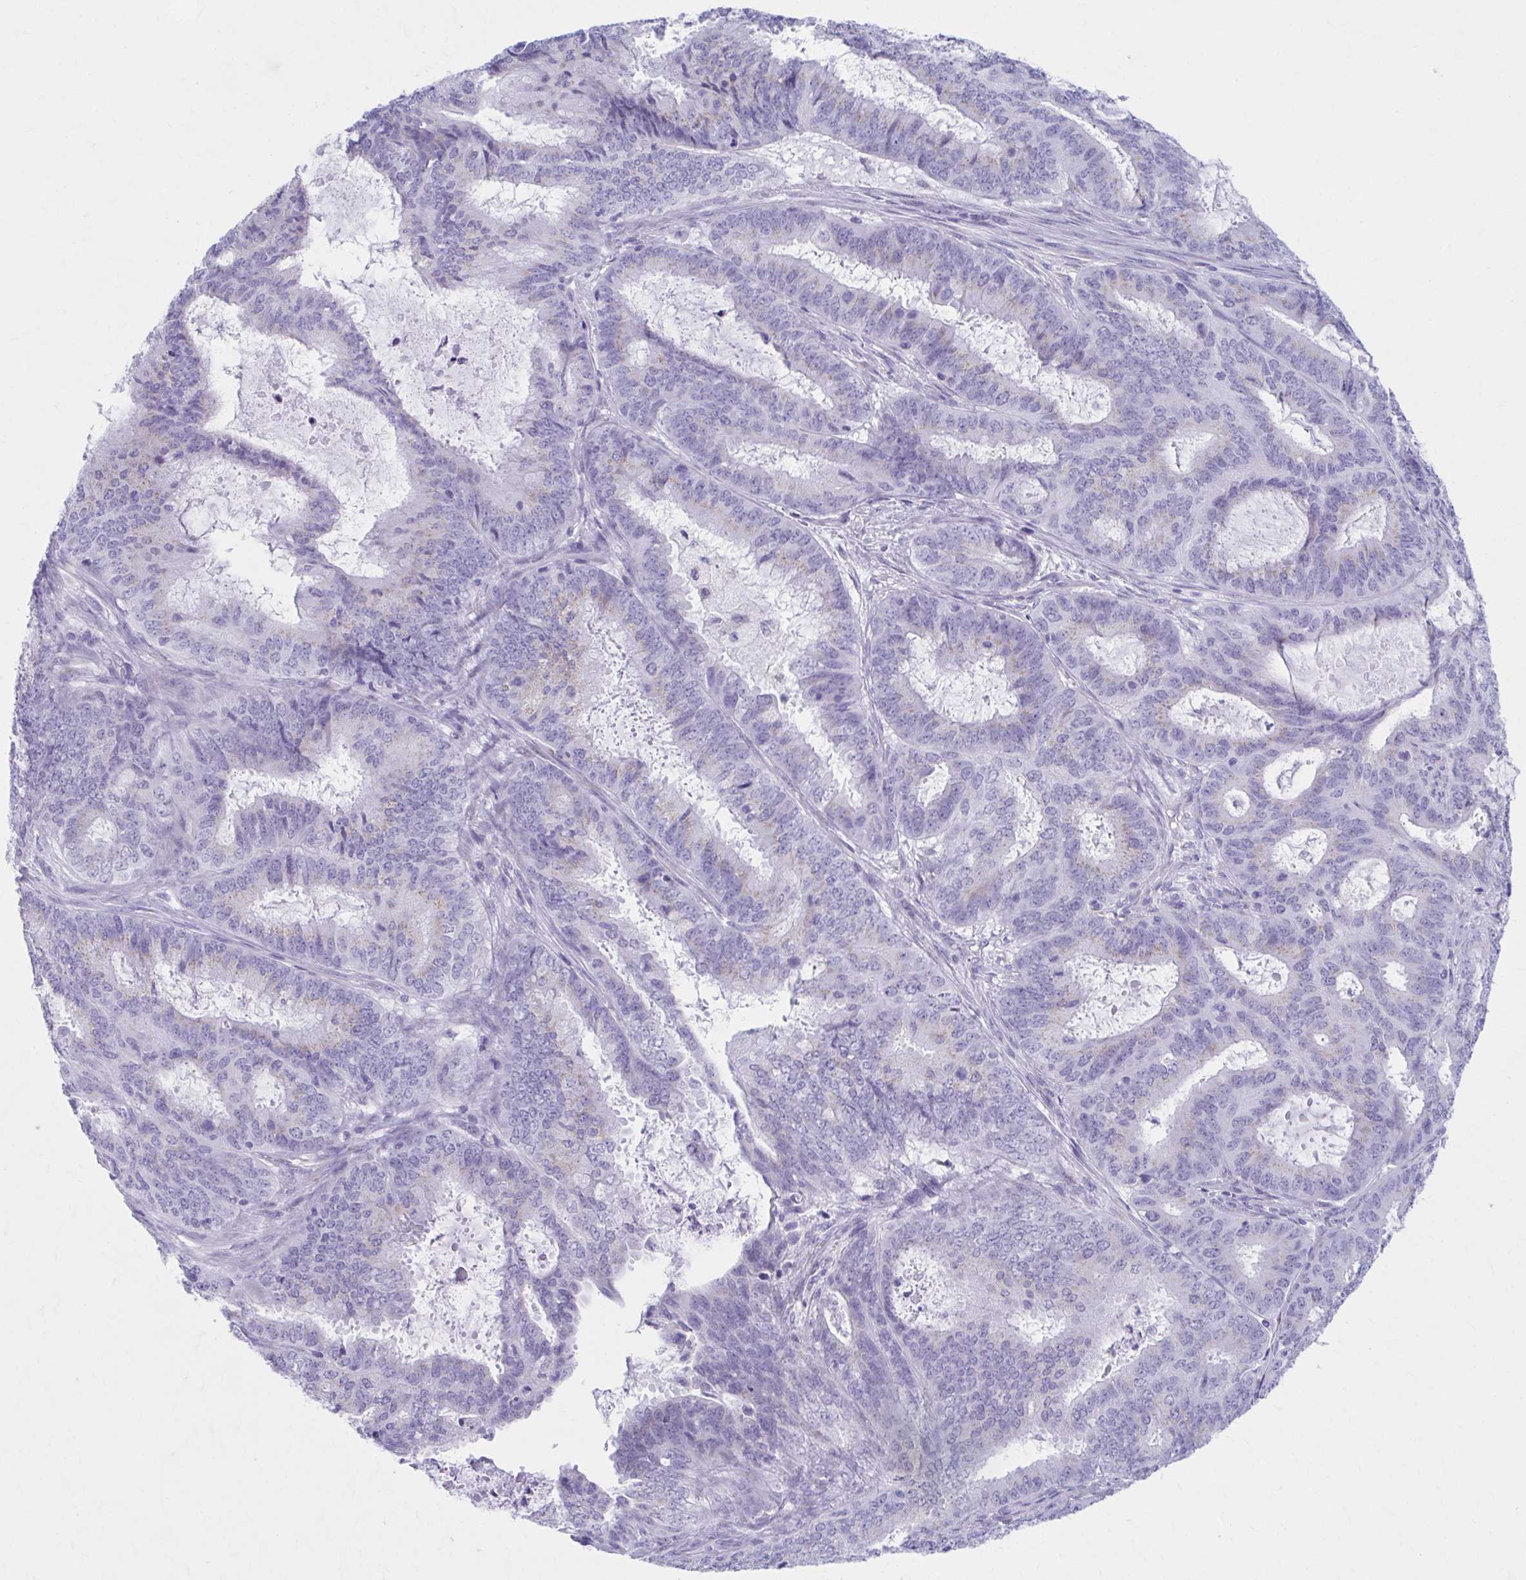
{"staining": {"intensity": "negative", "quantity": "none", "location": "none"}, "tissue": "endometrial cancer", "cell_type": "Tumor cells", "image_type": "cancer", "snomed": [{"axis": "morphology", "description": "Adenocarcinoma, NOS"}, {"axis": "topography", "description": "Endometrium"}], "caption": "DAB immunohistochemical staining of human endometrial cancer (adenocarcinoma) demonstrates no significant staining in tumor cells. (Immunohistochemistry (ihc), brightfield microscopy, high magnification).", "gene": "KCNE2", "patient": {"sex": "female", "age": 51}}